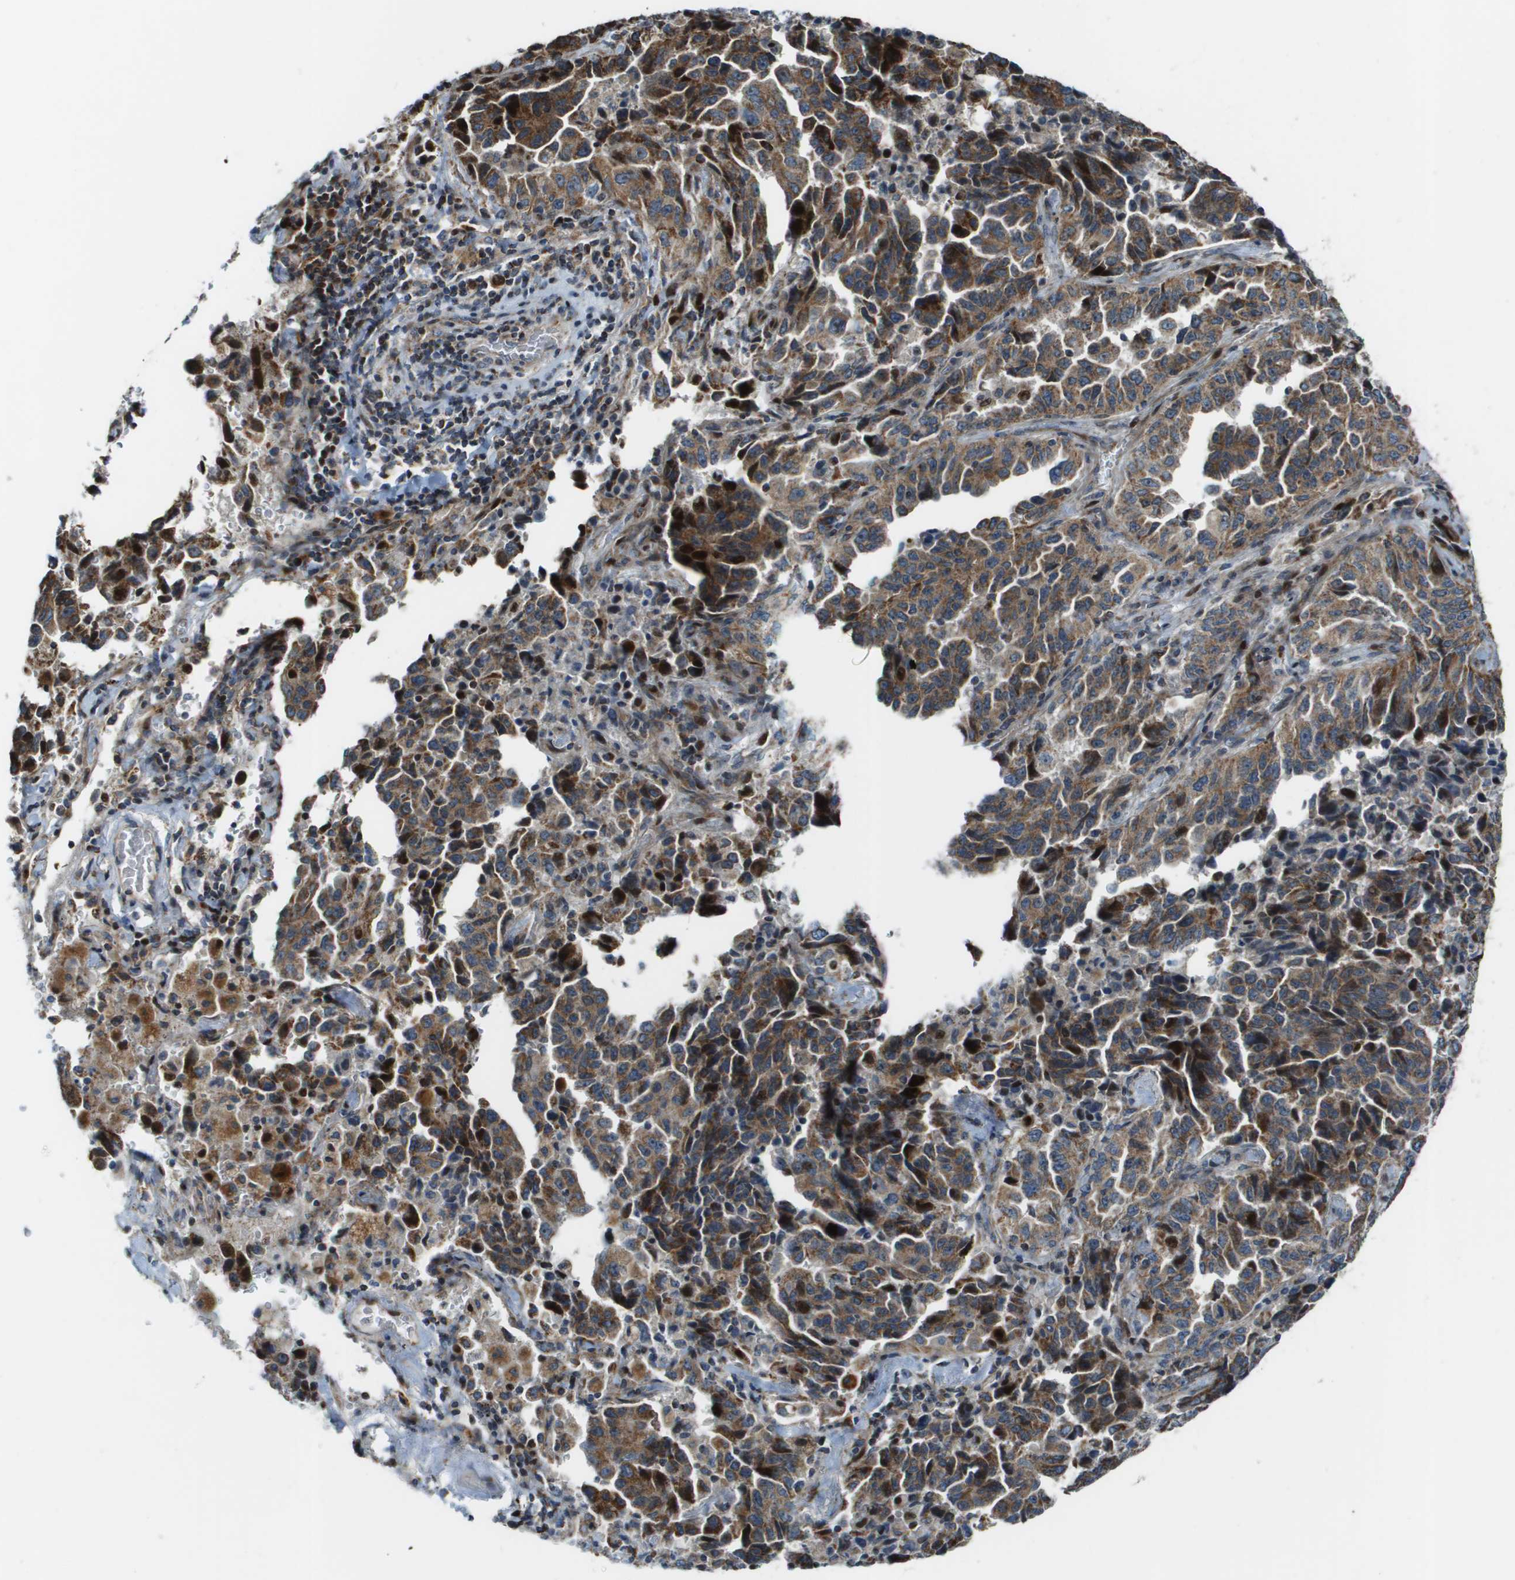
{"staining": {"intensity": "moderate", "quantity": ">75%", "location": "cytoplasmic/membranous"}, "tissue": "lung cancer", "cell_type": "Tumor cells", "image_type": "cancer", "snomed": [{"axis": "morphology", "description": "Adenocarcinoma, NOS"}, {"axis": "topography", "description": "Lung"}], "caption": "Immunohistochemical staining of lung cancer shows medium levels of moderate cytoplasmic/membranous protein staining in about >75% of tumor cells.", "gene": "MGAT3", "patient": {"sex": "female", "age": 51}}